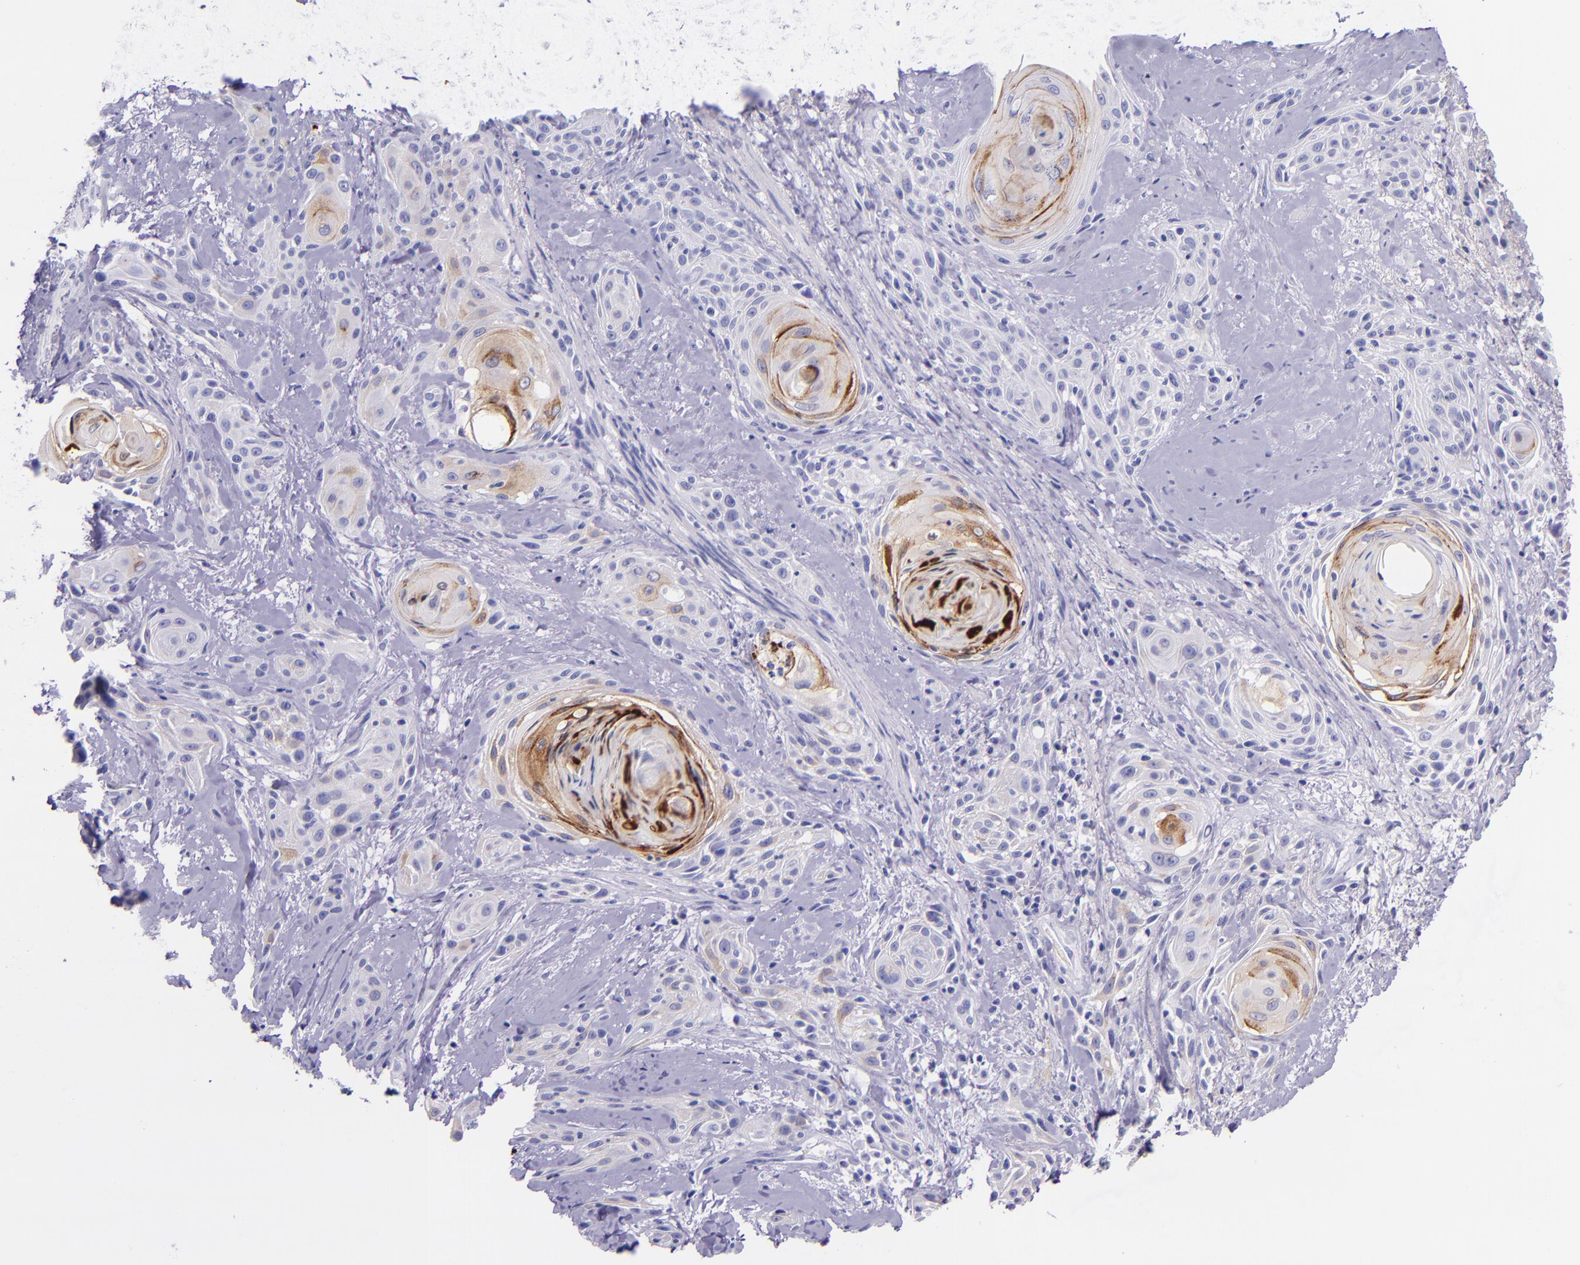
{"staining": {"intensity": "moderate", "quantity": "<25%", "location": "cytoplasmic/membranous"}, "tissue": "skin cancer", "cell_type": "Tumor cells", "image_type": "cancer", "snomed": [{"axis": "morphology", "description": "Squamous cell carcinoma, NOS"}, {"axis": "topography", "description": "Skin"}, {"axis": "topography", "description": "Anal"}], "caption": "Skin cancer was stained to show a protein in brown. There is low levels of moderate cytoplasmic/membranous expression in approximately <25% of tumor cells. (DAB = brown stain, brightfield microscopy at high magnification).", "gene": "SLPI", "patient": {"sex": "male", "age": 64}}